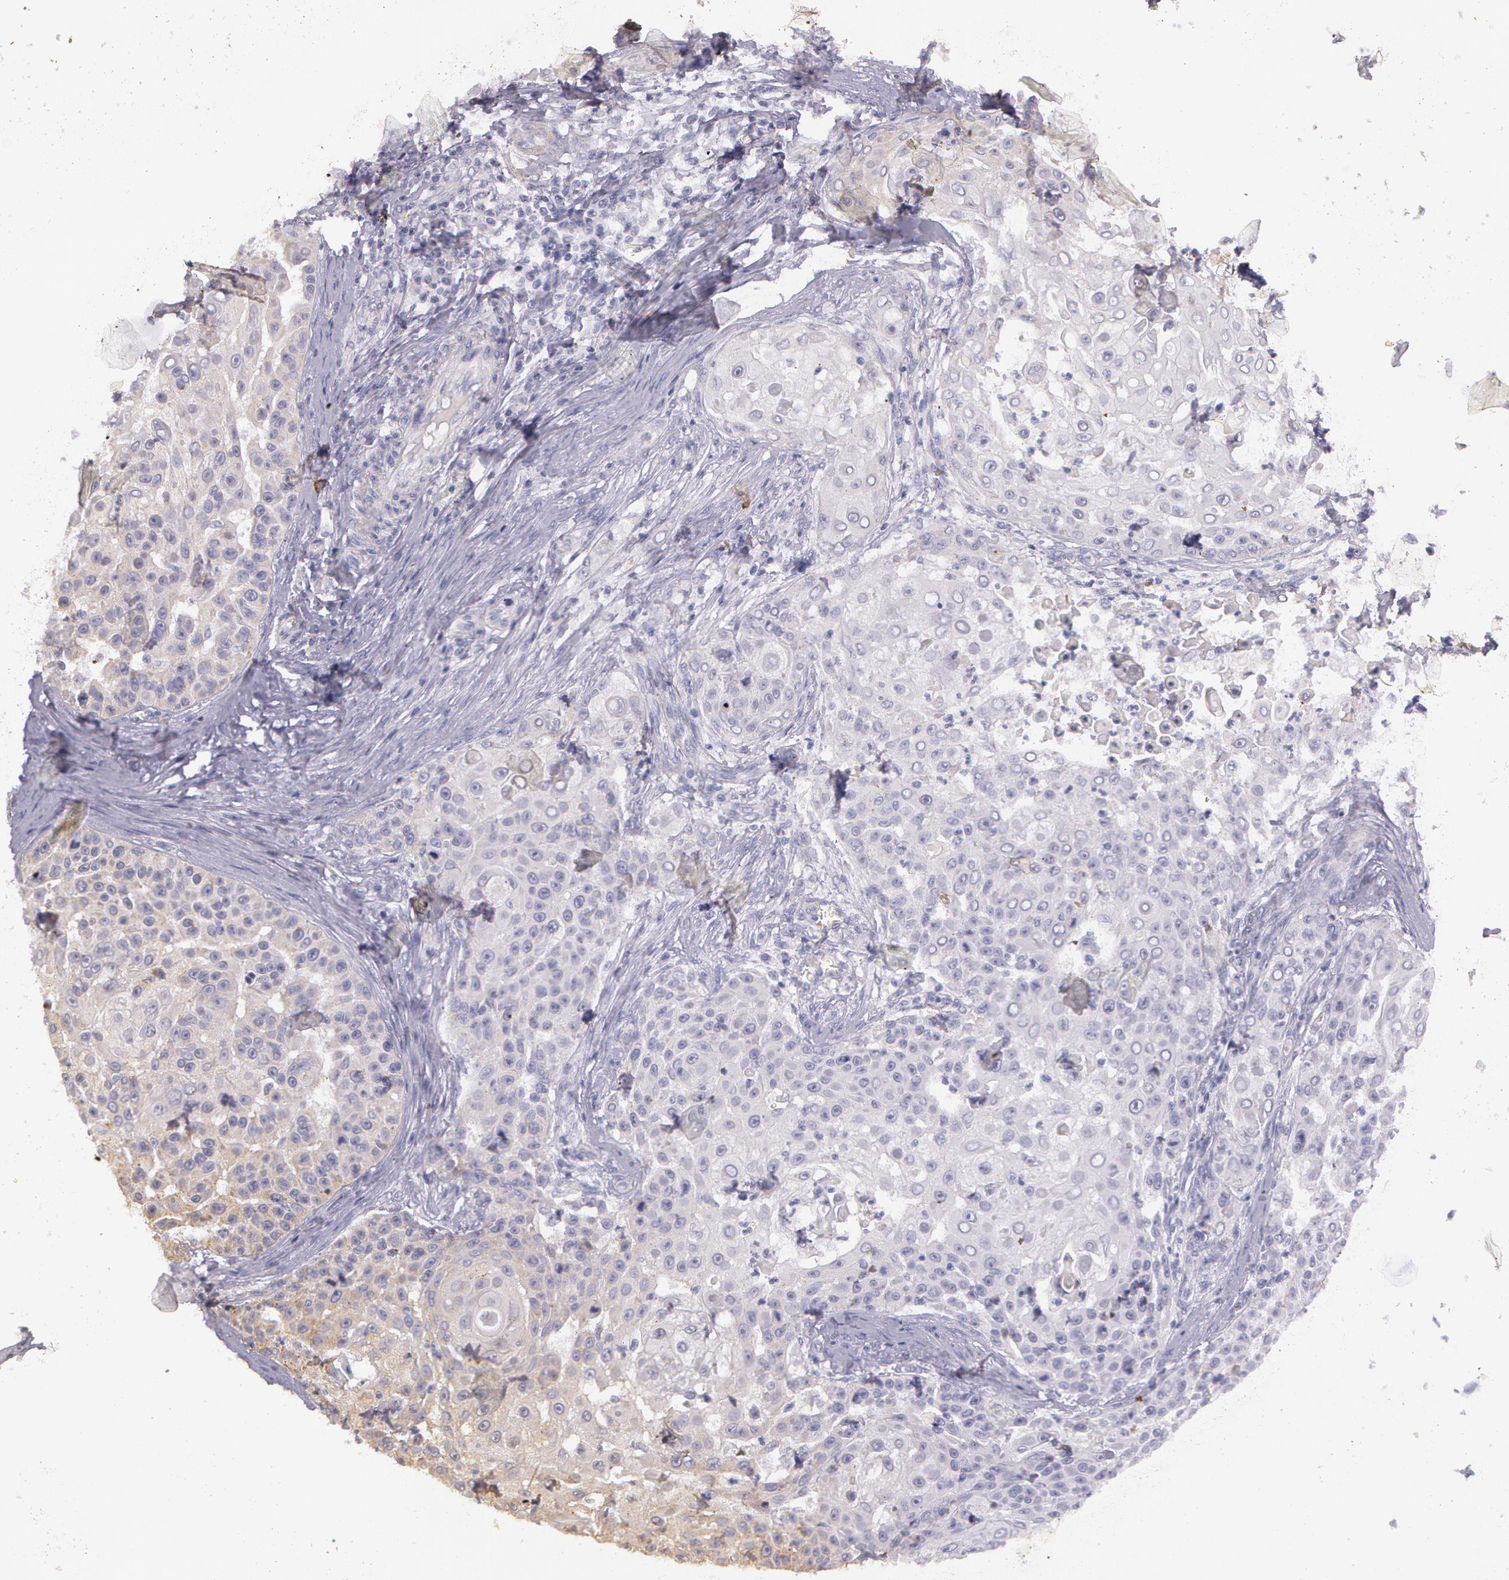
{"staining": {"intensity": "weak", "quantity": "<25%", "location": "cytoplasmic/membranous"}, "tissue": "skin cancer", "cell_type": "Tumor cells", "image_type": "cancer", "snomed": [{"axis": "morphology", "description": "Squamous cell carcinoma, NOS"}, {"axis": "topography", "description": "Skin"}], "caption": "Human squamous cell carcinoma (skin) stained for a protein using IHC displays no positivity in tumor cells.", "gene": "ASCC2", "patient": {"sex": "female", "age": 57}}